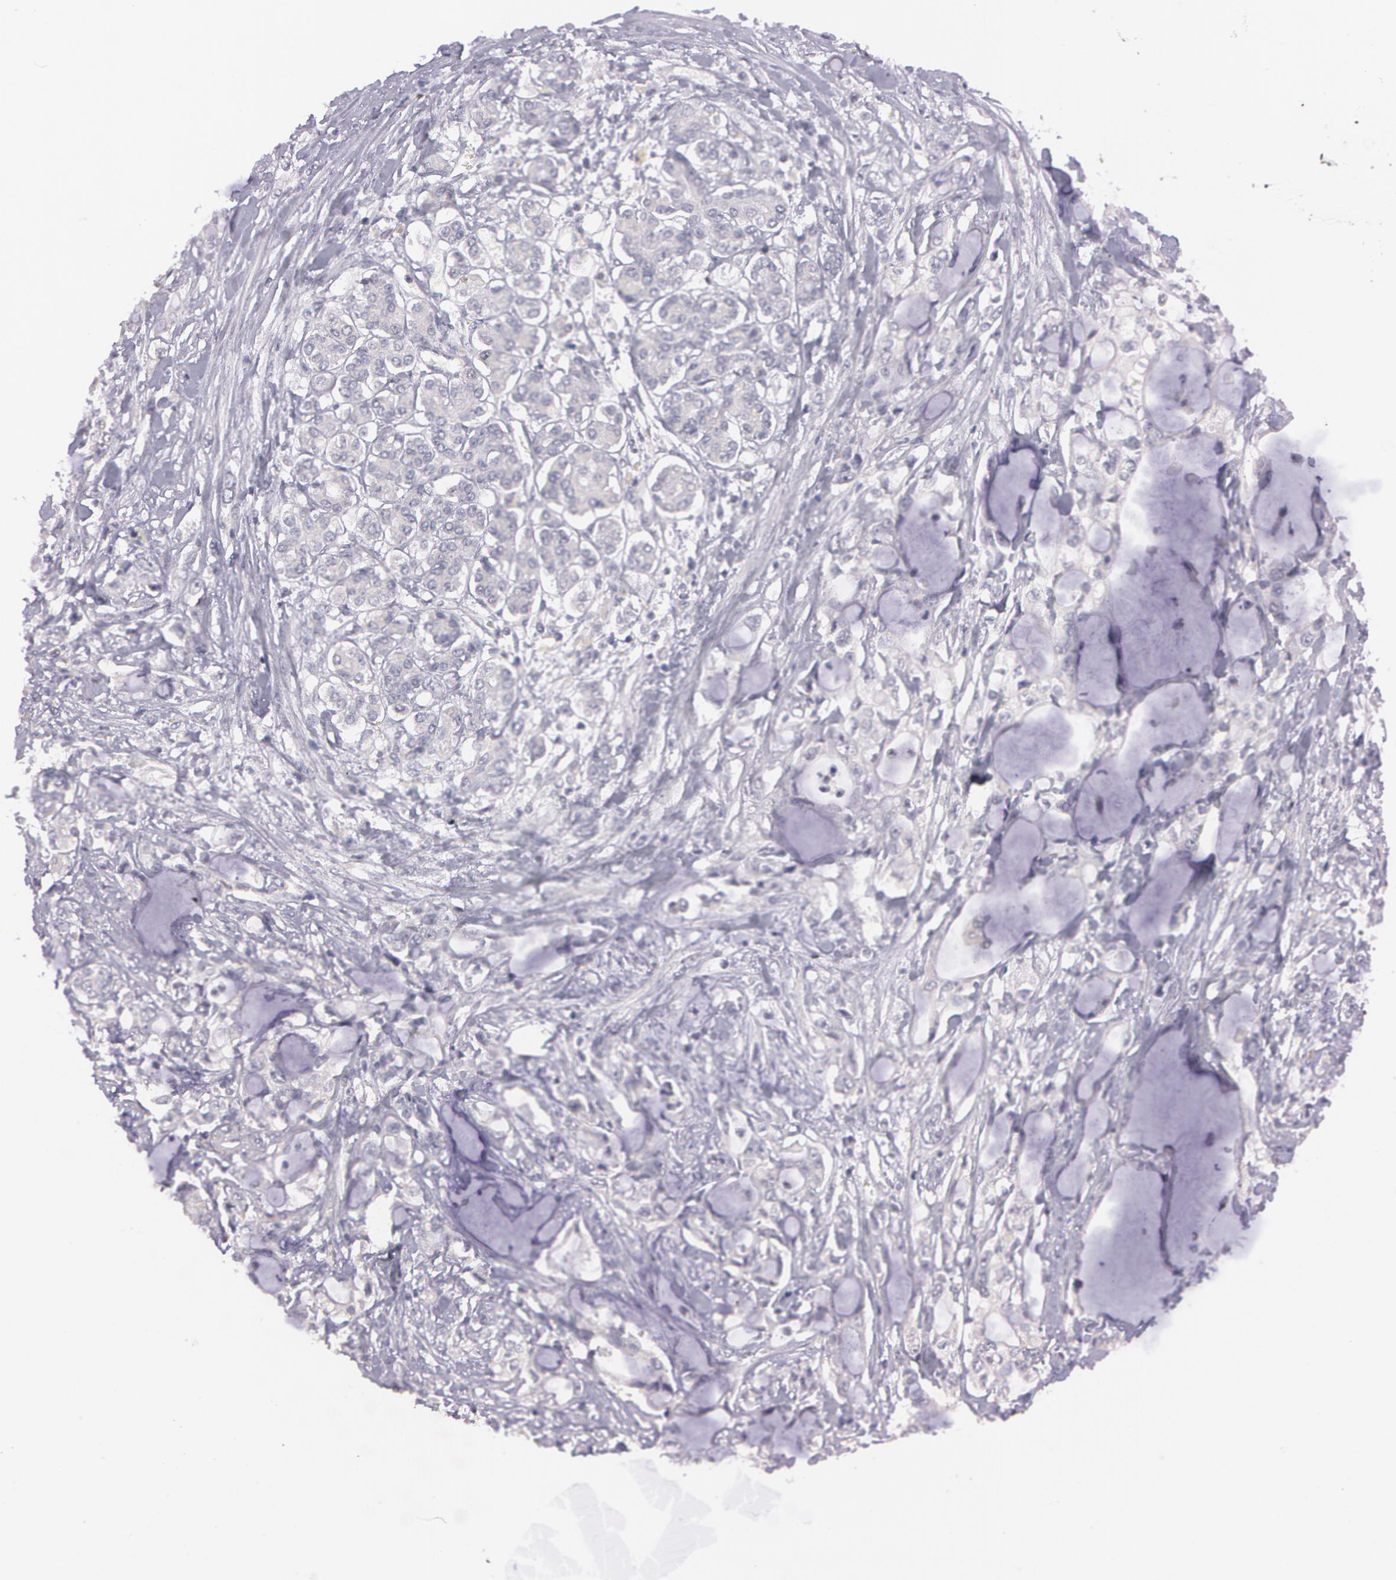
{"staining": {"intensity": "negative", "quantity": "none", "location": "none"}, "tissue": "pancreatic cancer", "cell_type": "Tumor cells", "image_type": "cancer", "snomed": [{"axis": "morphology", "description": "Adenocarcinoma, NOS"}, {"axis": "topography", "description": "Pancreas"}], "caption": "This photomicrograph is of adenocarcinoma (pancreatic) stained with IHC to label a protein in brown with the nuclei are counter-stained blue. There is no staining in tumor cells. (Immunohistochemistry, brightfield microscopy, high magnification).", "gene": "MXRA5", "patient": {"sex": "female", "age": 70}}